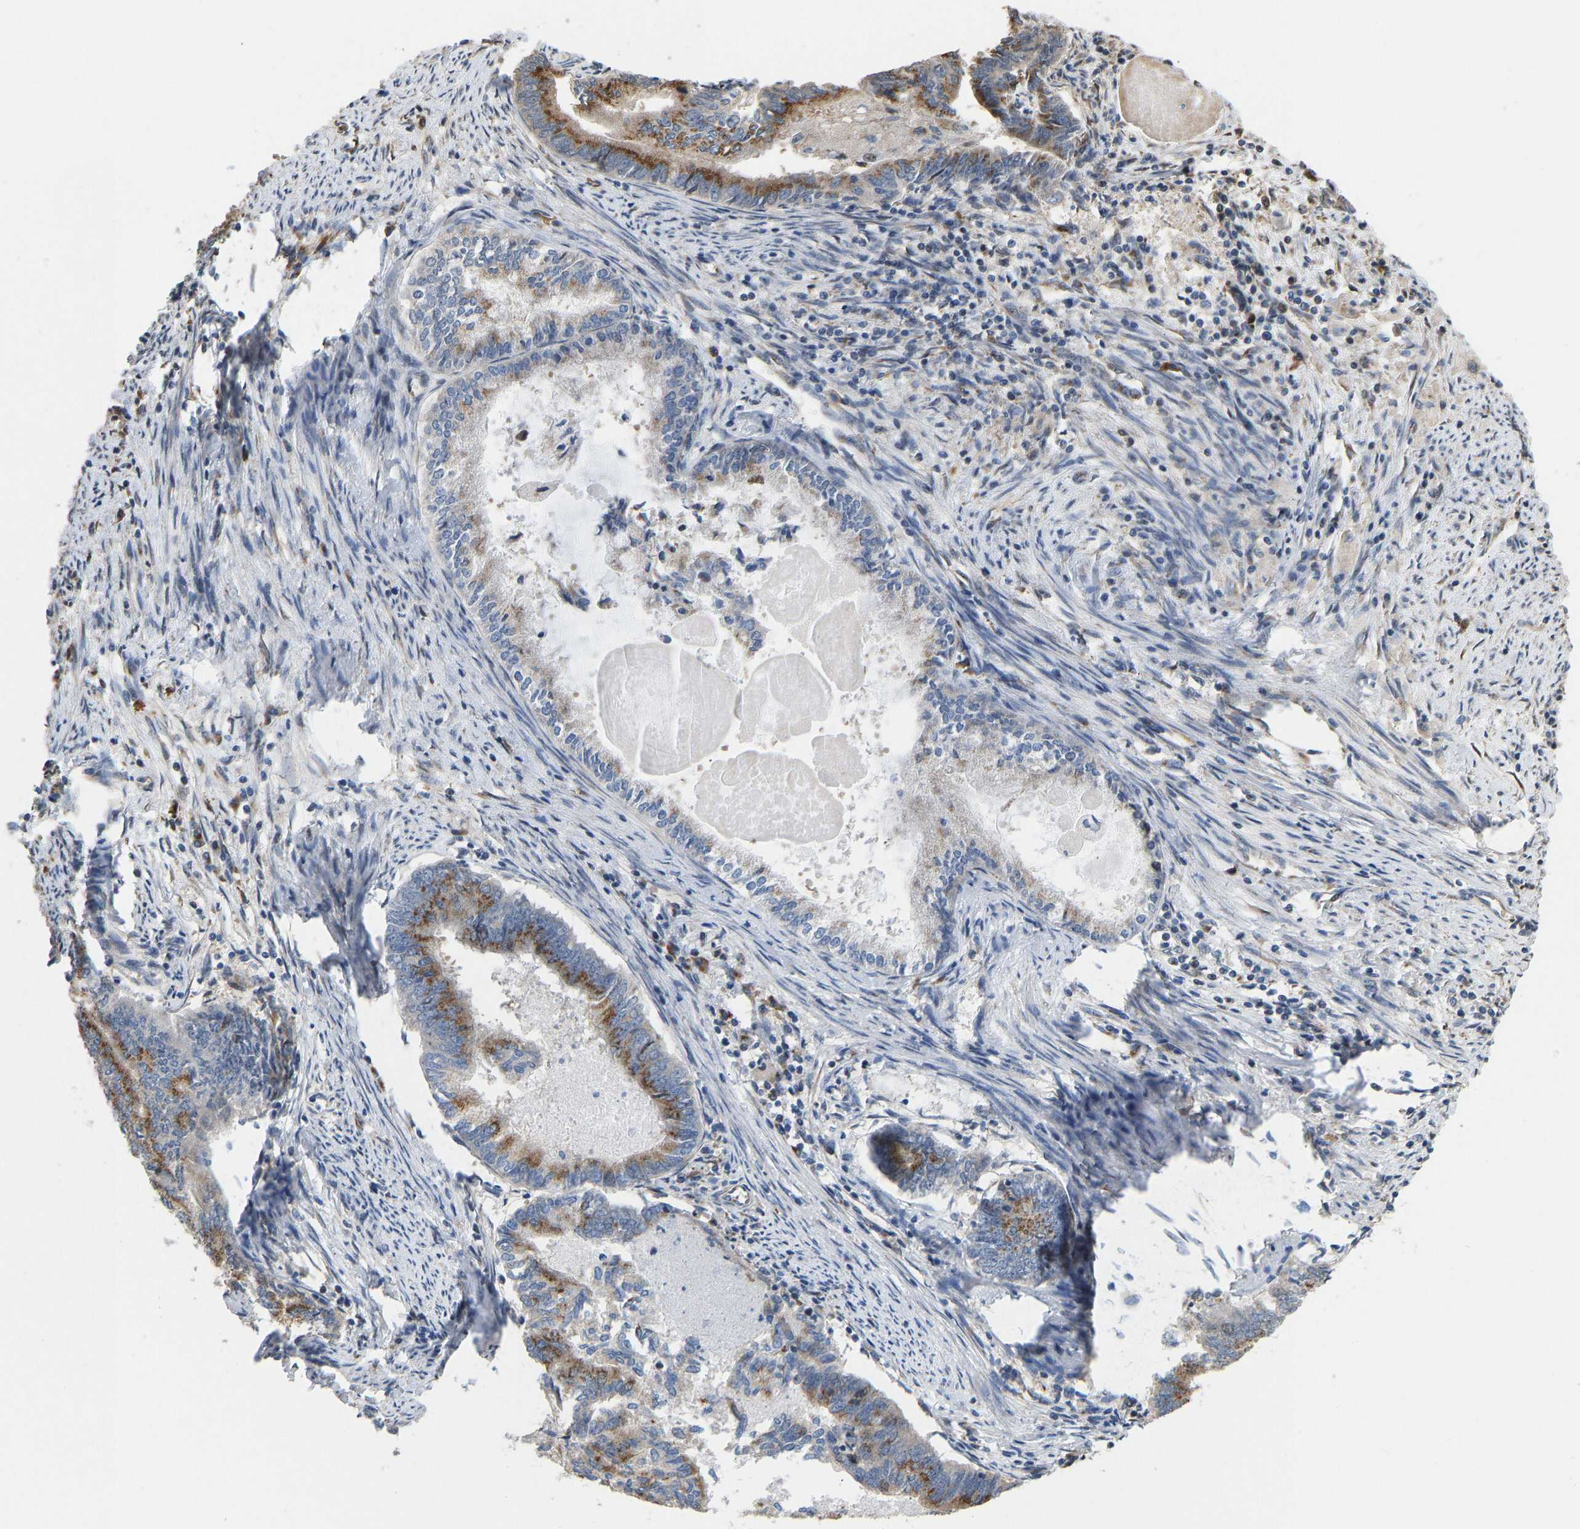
{"staining": {"intensity": "moderate", "quantity": ">75%", "location": "cytoplasmic/membranous"}, "tissue": "endometrial cancer", "cell_type": "Tumor cells", "image_type": "cancer", "snomed": [{"axis": "morphology", "description": "Adenocarcinoma, NOS"}, {"axis": "topography", "description": "Endometrium"}], "caption": "Human endometrial cancer stained with a brown dye demonstrates moderate cytoplasmic/membranous positive staining in approximately >75% of tumor cells.", "gene": "YIPF4", "patient": {"sex": "female", "age": 86}}